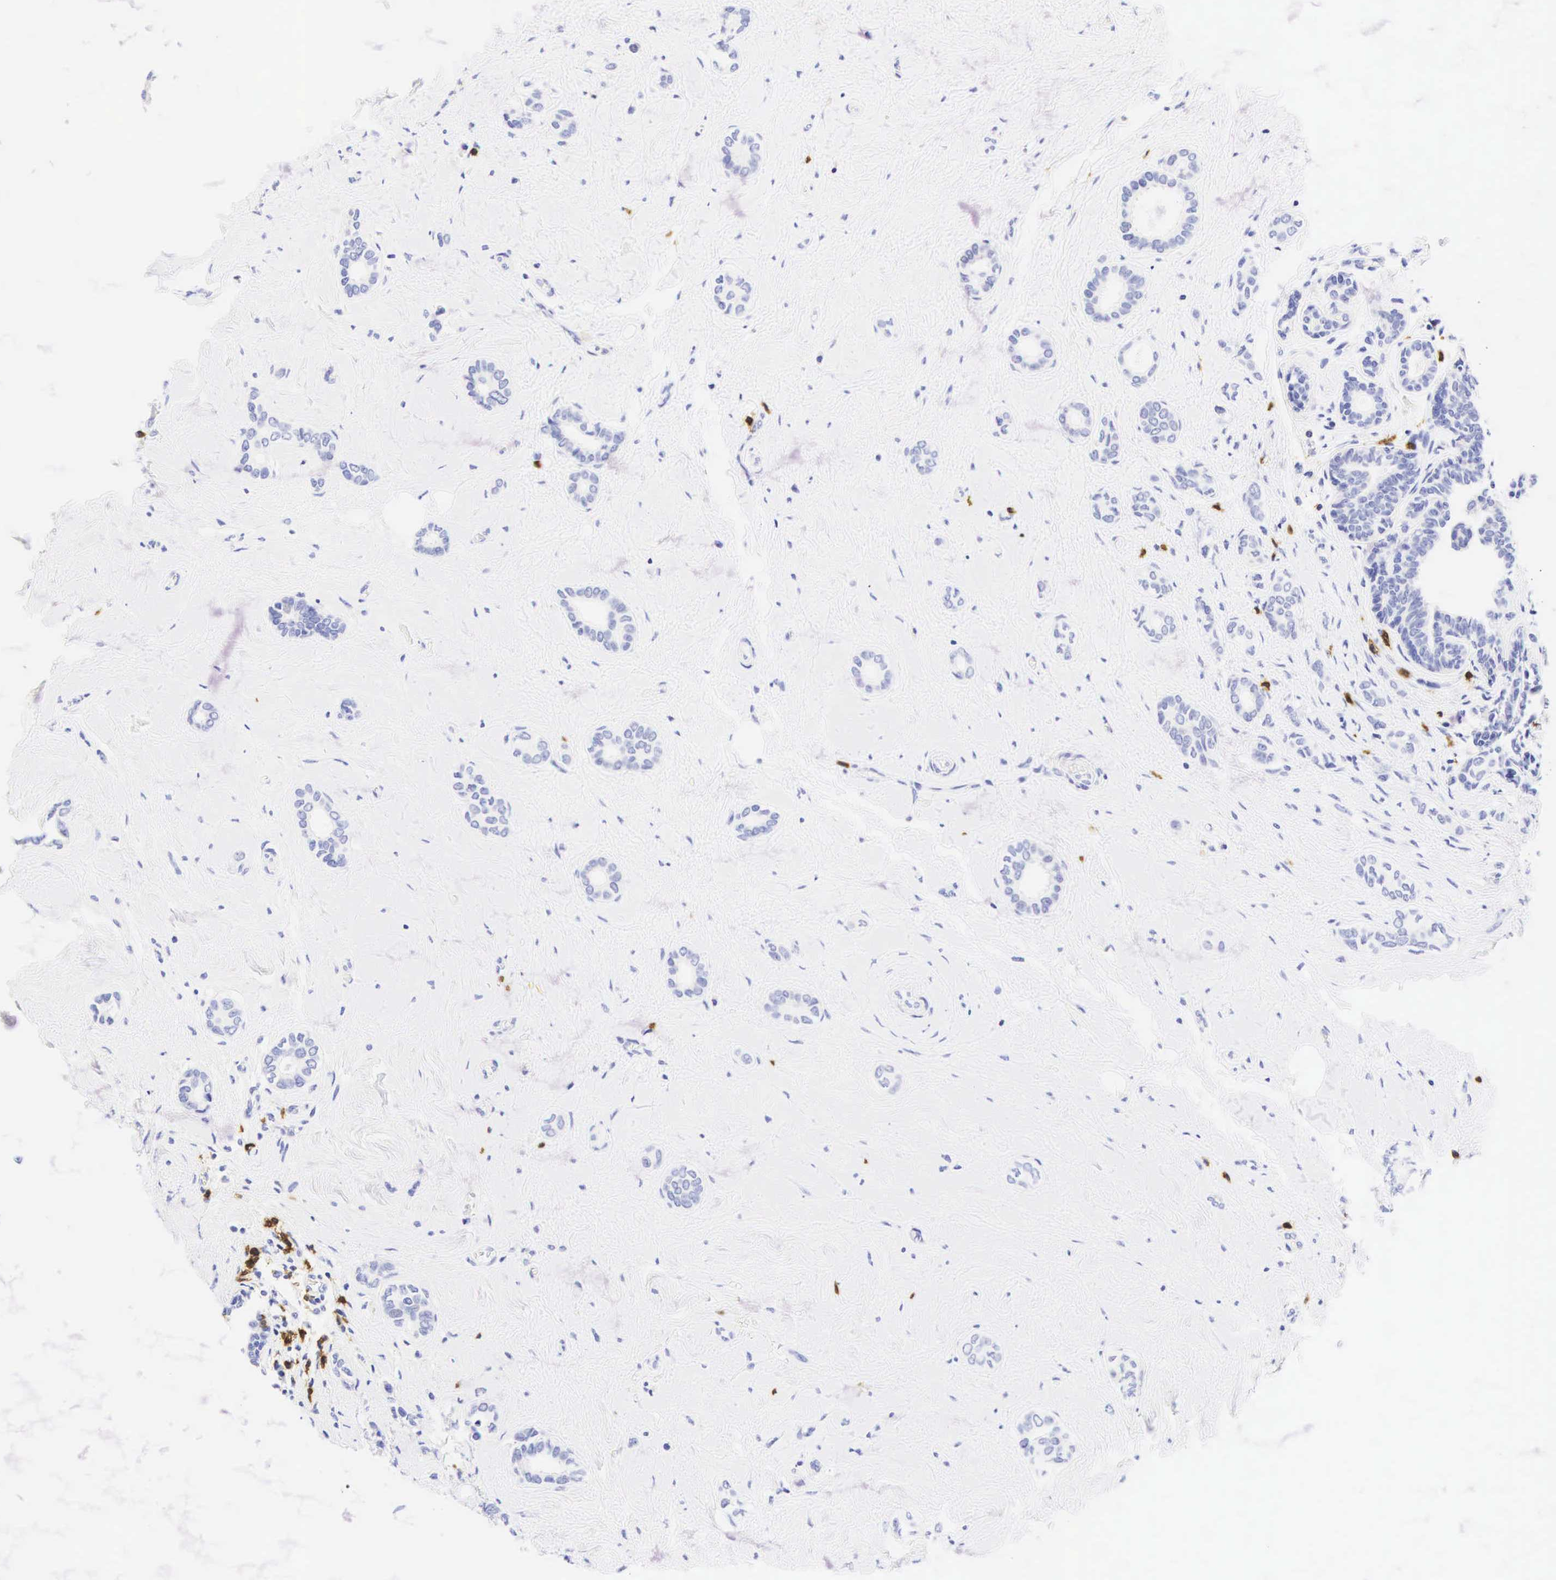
{"staining": {"intensity": "negative", "quantity": "none", "location": "none"}, "tissue": "breast cancer", "cell_type": "Tumor cells", "image_type": "cancer", "snomed": [{"axis": "morphology", "description": "Duct carcinoma"}, {"axis": "topography", "description": "Breast"}], "caption": "Protein analysis of breast cancer (invasive ductal carcinoma) shows no significant positivity in tumor cells. (Immunohistochemistry (ihc), brightfield microscopy, high magnification).", "gene": "CD8A", "patient": {"sex": "female", "age": 50}}